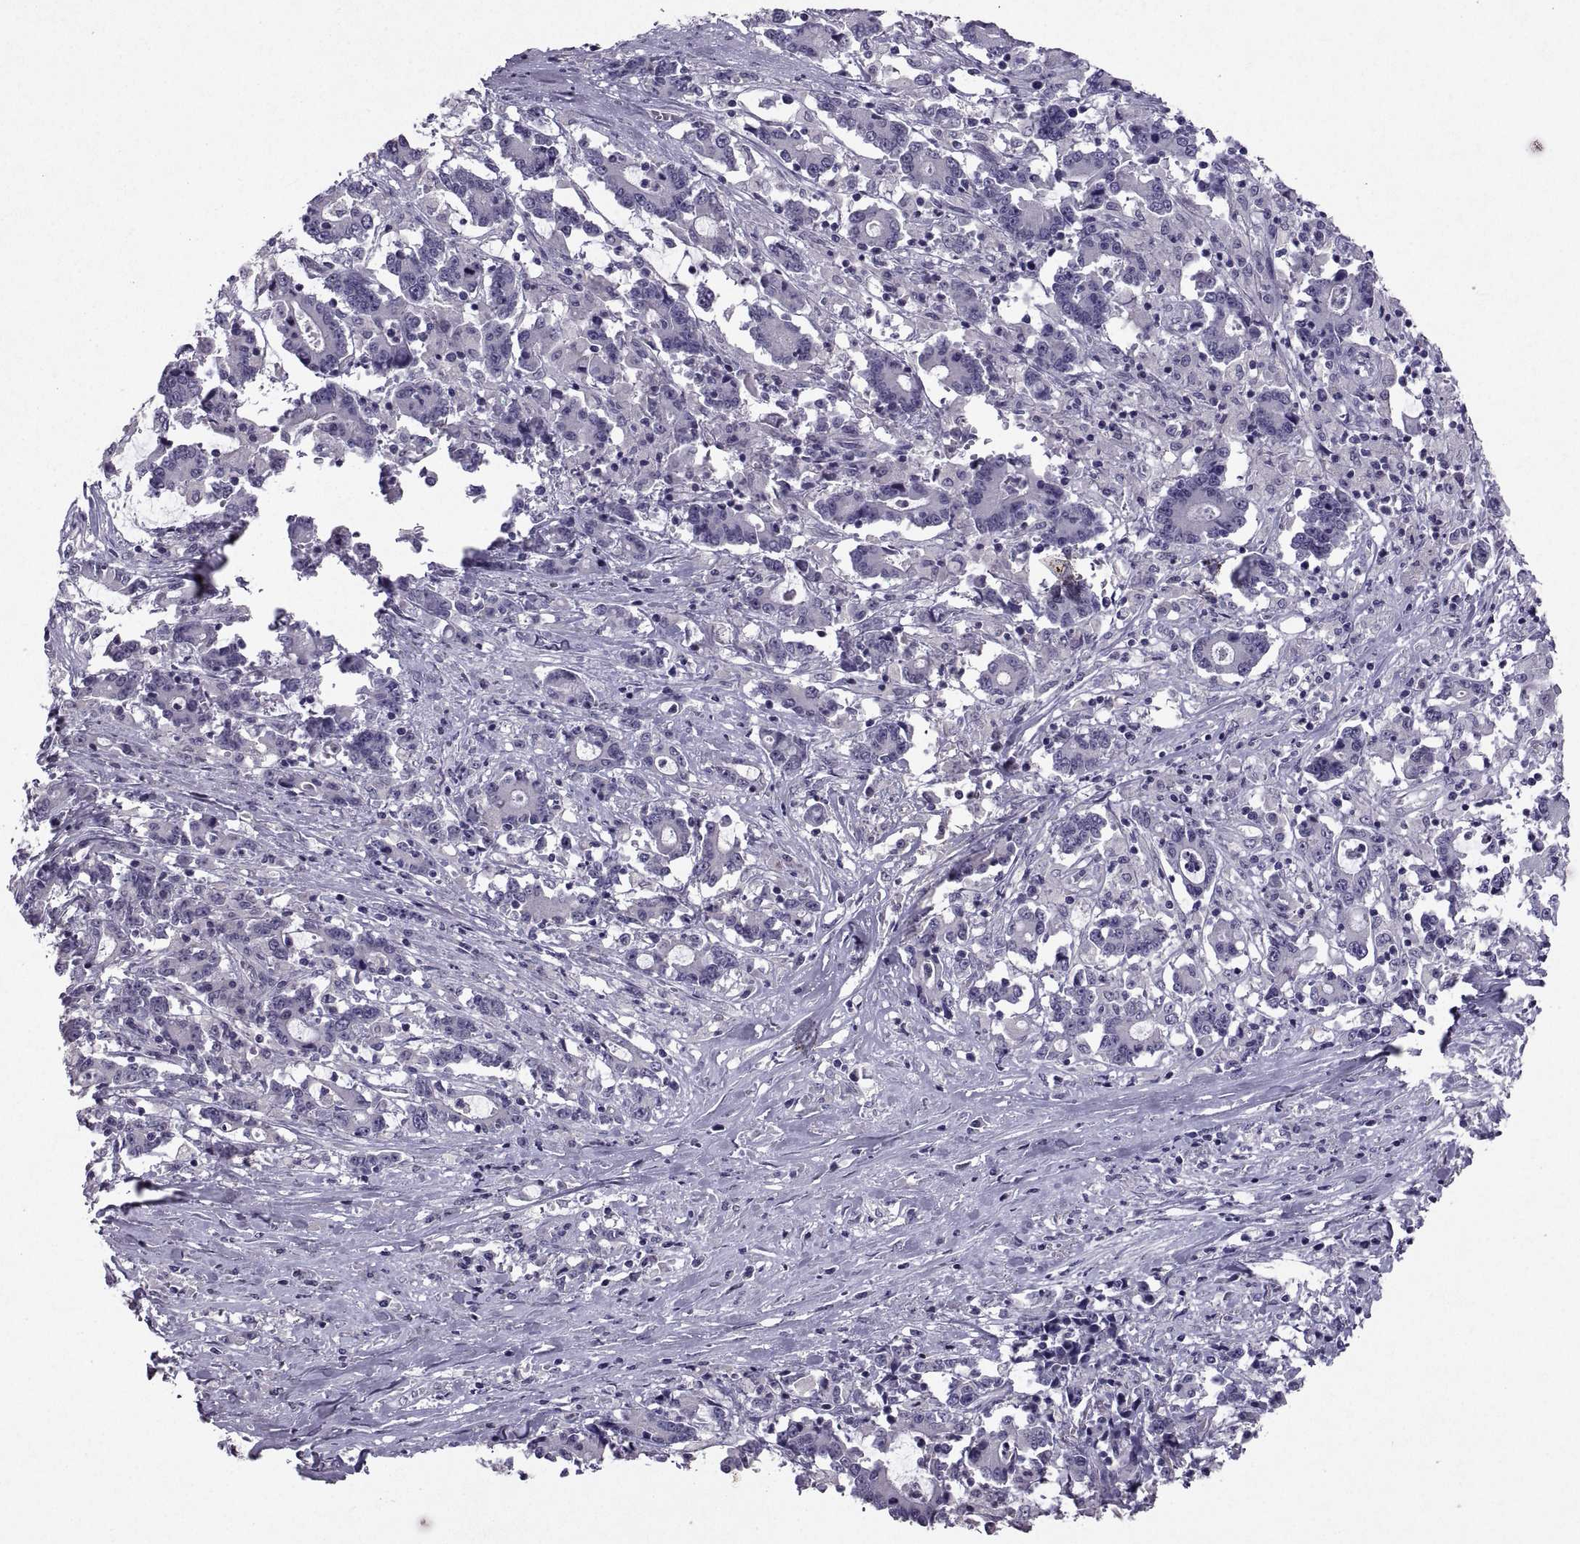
{"staining": {"intensity": "negative", "quantity": "none", "location": "none"}, "tissue": "stomach cancer", "cell_type": "Tumor cells", "image_type": "cancer", "snomed": [{"axis": "morphology", "description": "Adenocarcinoma, NOS"}, {"axis": "topography", "description": "Stomach, upper"}], "caption": "Immunohistochemical staining of human stomach cancer (adenocarcinoma) shows no significant staining in tumor cells.", "gene": "SOX21", "patient": {"sex": "male", "age": 68}}